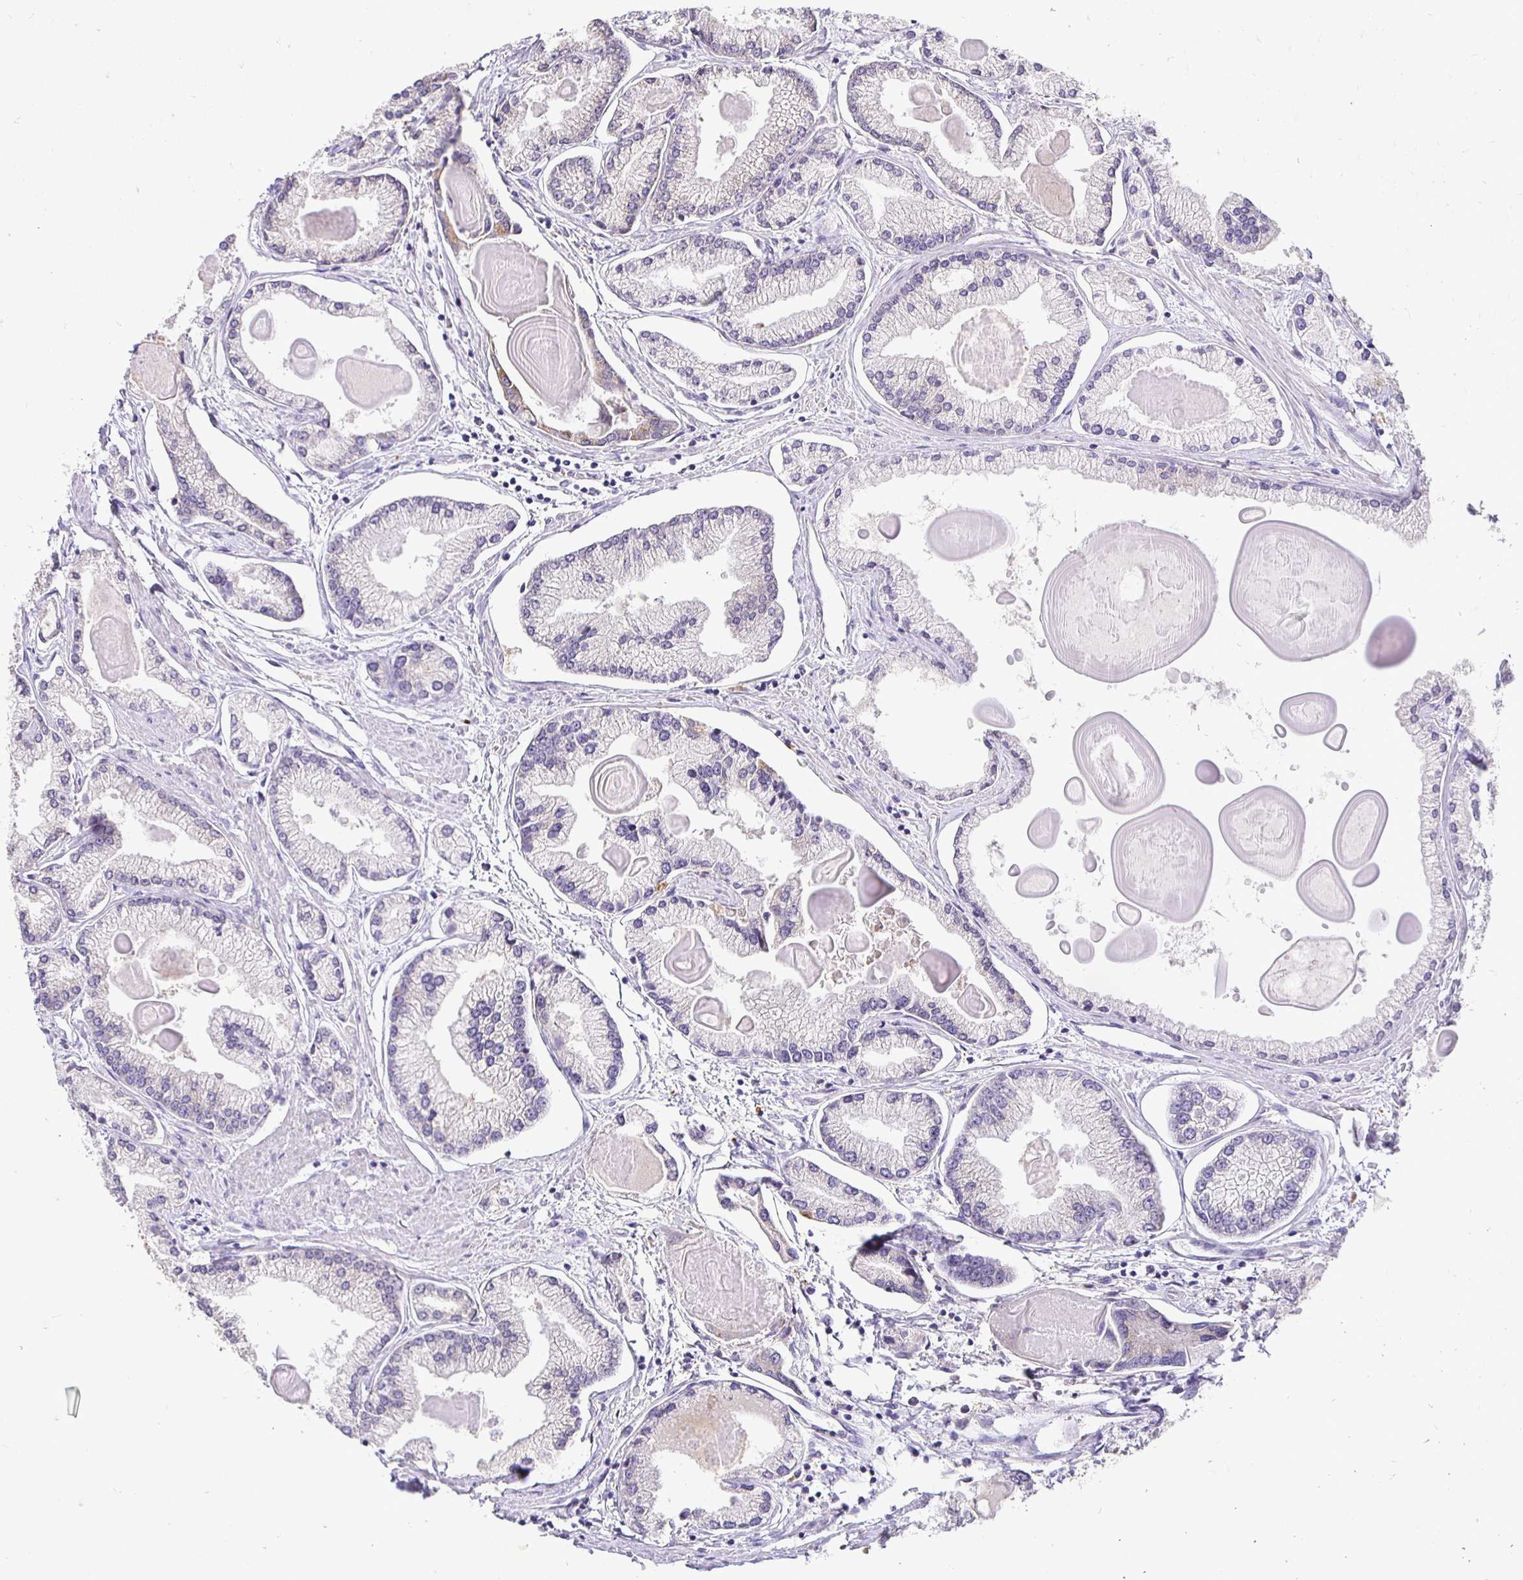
{"staining": {"intensity": "negative", "quantity": "none", "location": "none"}, "tissue": "prostate cancer", "cell_type": "Tumor cells", "image_type": "cancer", "snomed": [{"axis": "morphology", "description": "Adenocarcinoma, High grade"}, {"axis": "topography", "description": "Prostate"}], "caption": "Human prostate adenocarcinoma (high-grade) stained for a protein using immunohistochemistry (IHC) reveals no expression in tumor cells.", "gene": "RHEBL1", "patient": {"sex": "male", "age": 68}}